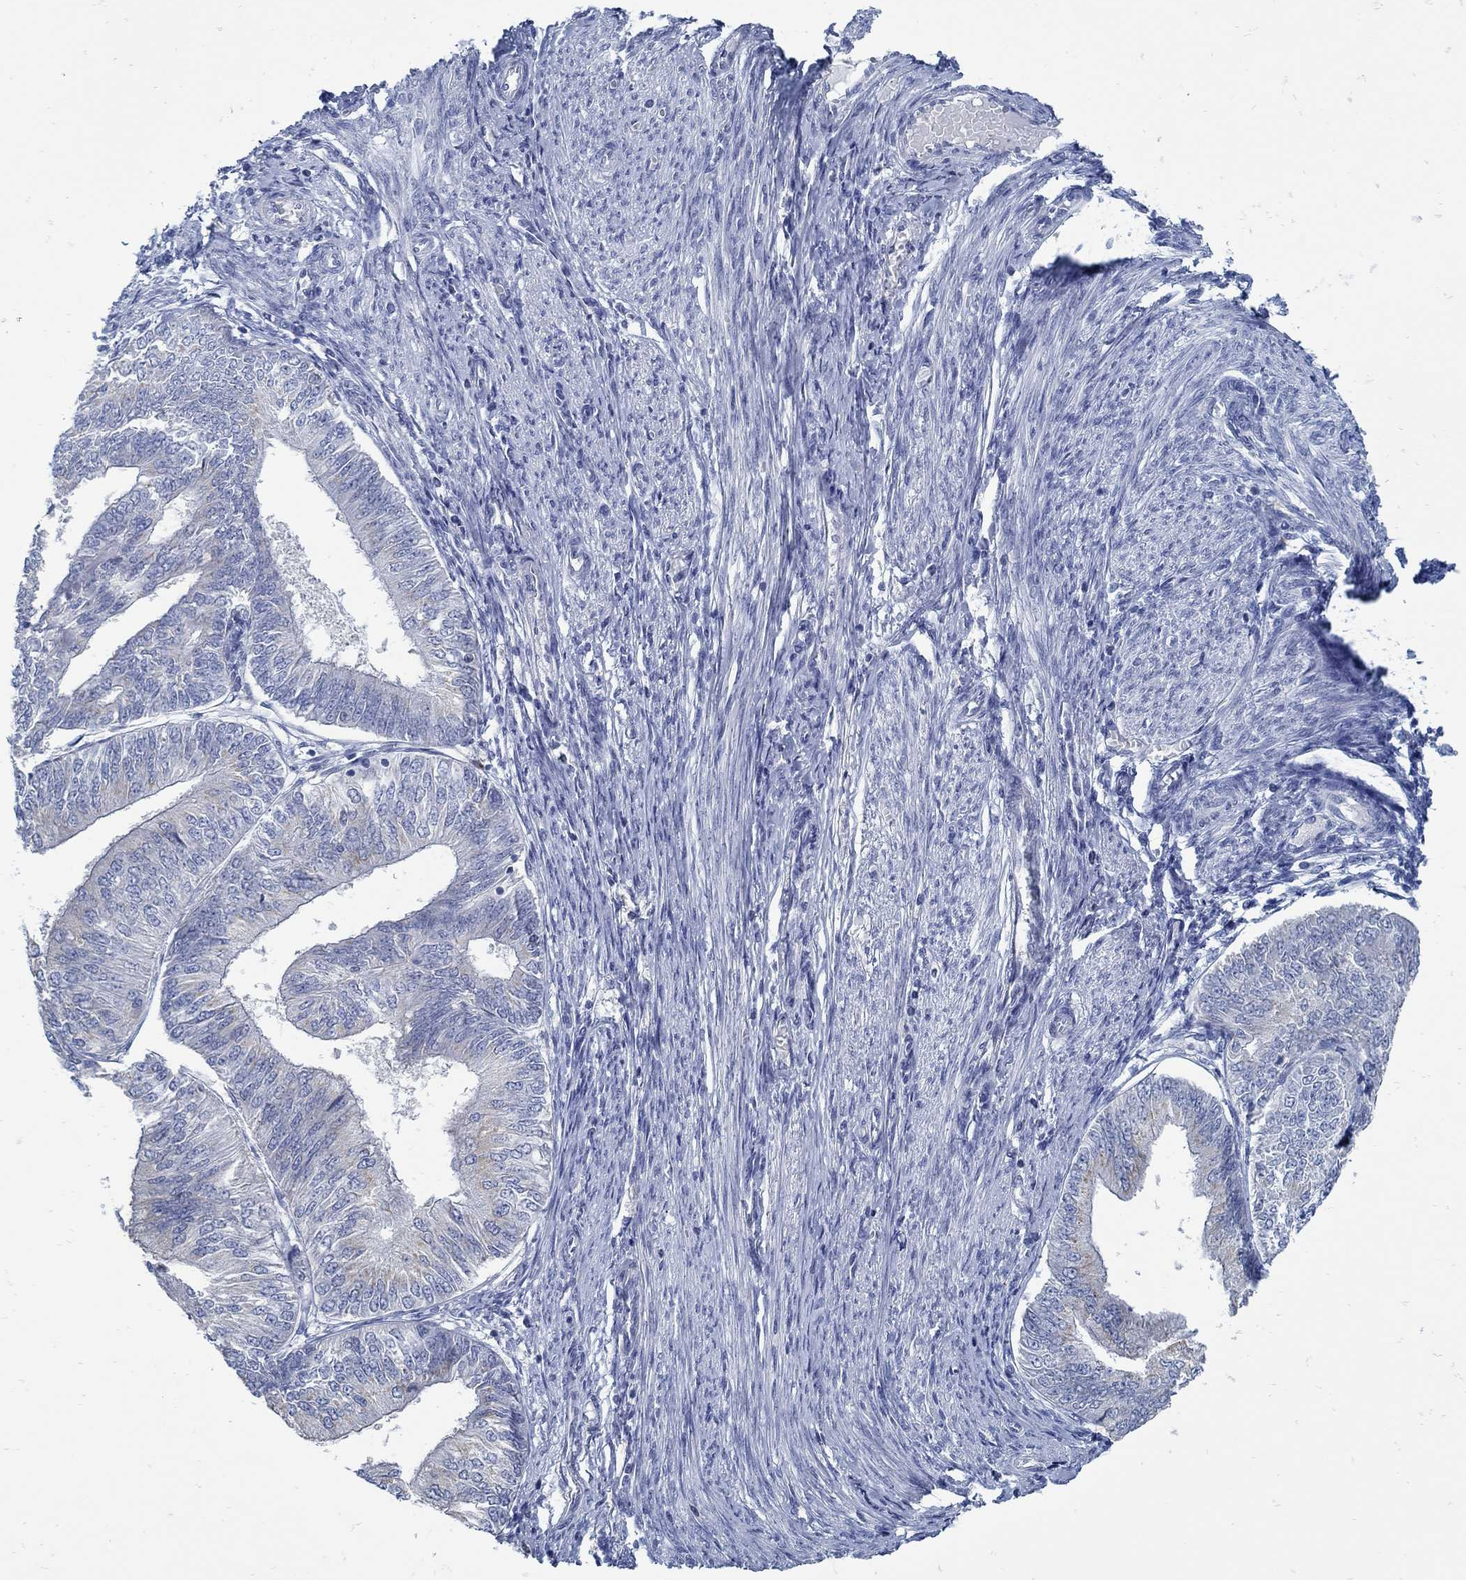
{"staining": {"intensity": "negative", "quantity": "none", "location": "none"}, "tissue": "endometrial cancer", "cell_type": "Tumor cells", "image_type": "cancer", "snomed": [{"axis": "morphology", "description": "Adenocarcinoma, NOS"}, {"axis": "topography", "description": "Endometrium"}], "caption": "This is an IHC image of endometrial cancer. There is no staining in tumor cells.", "gene": "ZFAND4", "patient": {"sex": "female", "age": 58}}